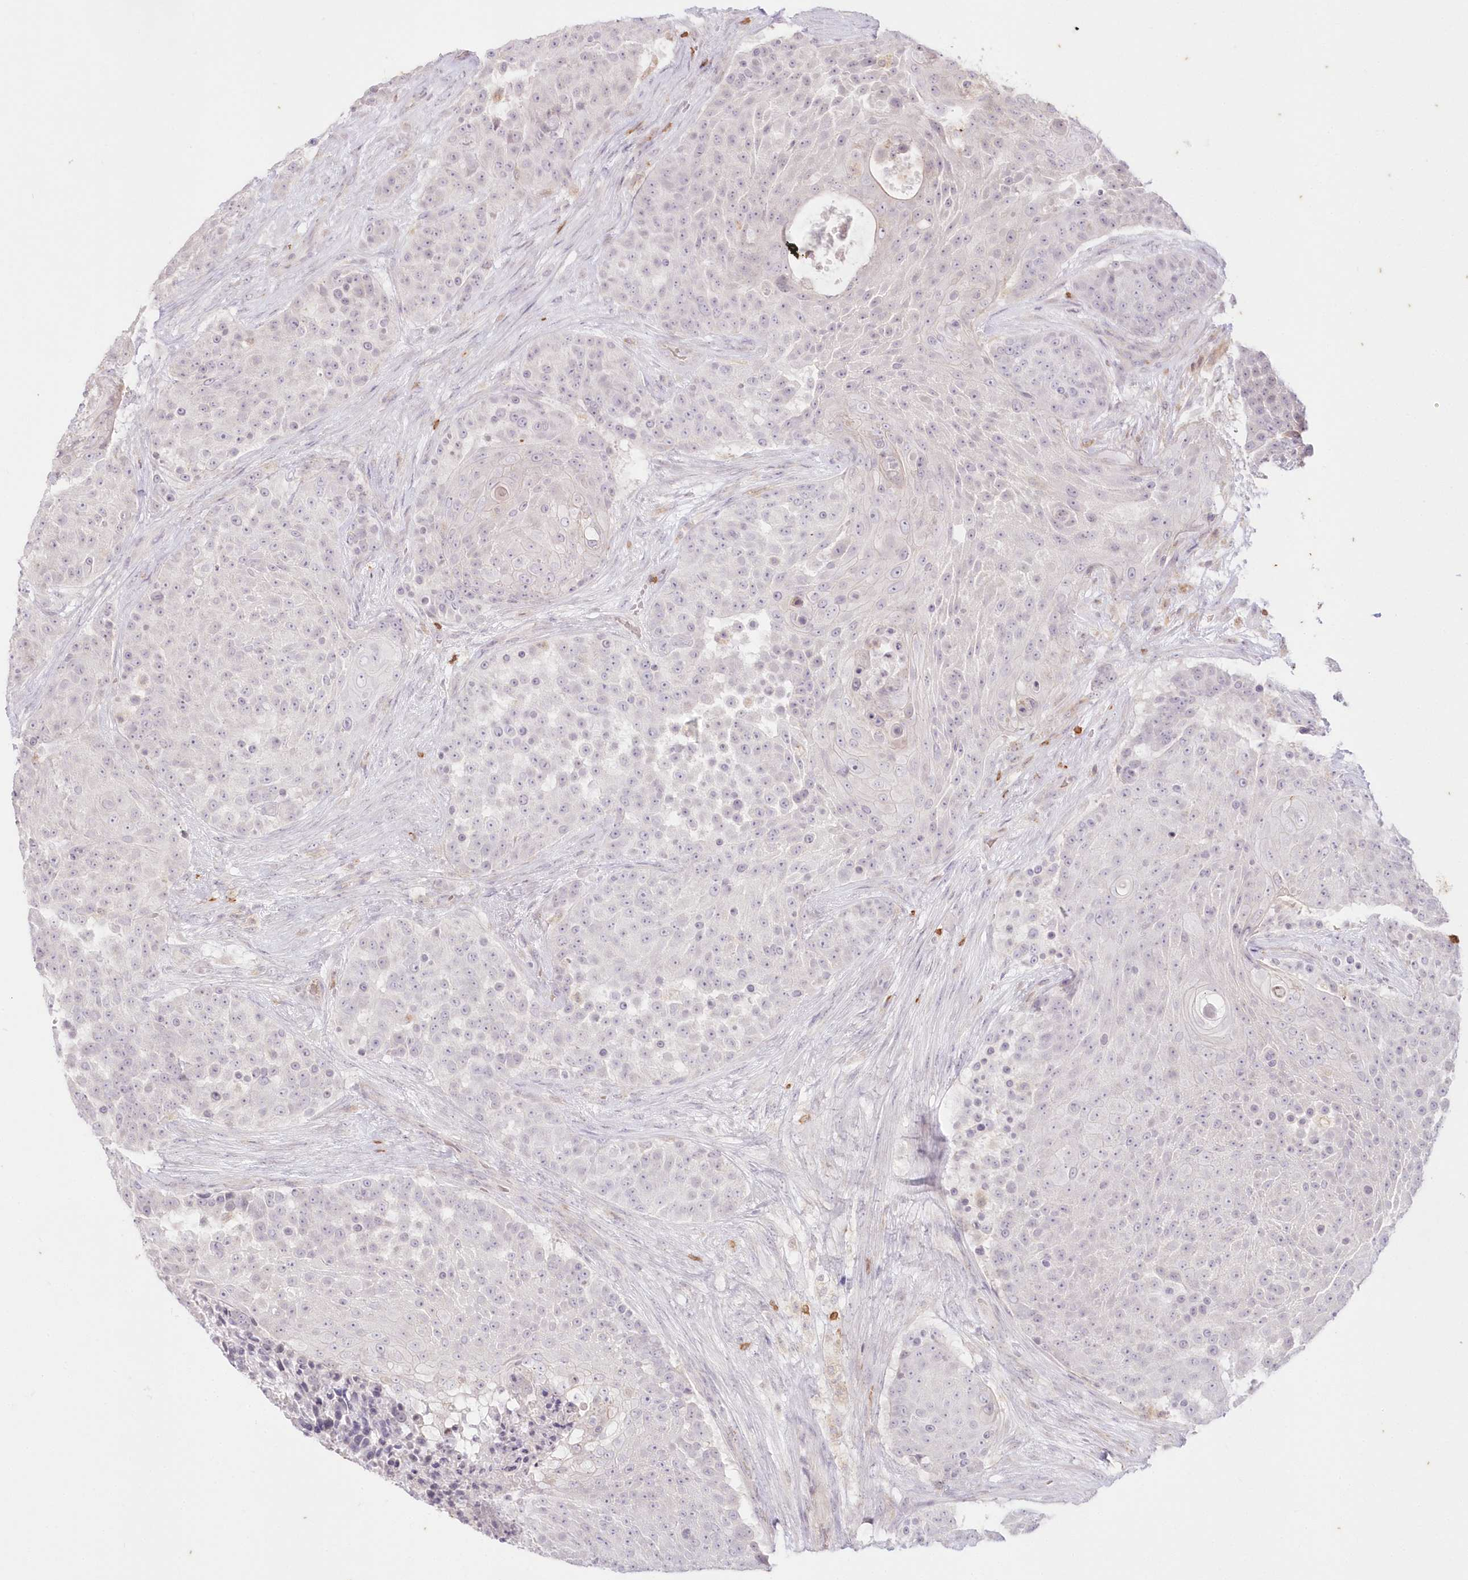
{"staining": {"intensity": "negative", "quantity": "none", "location": "none"}, "tissue": "urothelial cancer", "cell_type": "Tumor cells", "image_type": "cancer", "snomed": [{"axis": "morphology", "description": "Urothelial carcinoma, High grade"}, {"axis": "topography", "description": "Urinary bladder"}], "caption": "An IHC micrograph of high-grade urothelial carcinoma is shown. There is no staining in tumor cells of high-grade urothelial carcinoma.", "gene": "MTMR3", "patient": {"sex": "female", "age": 63}}